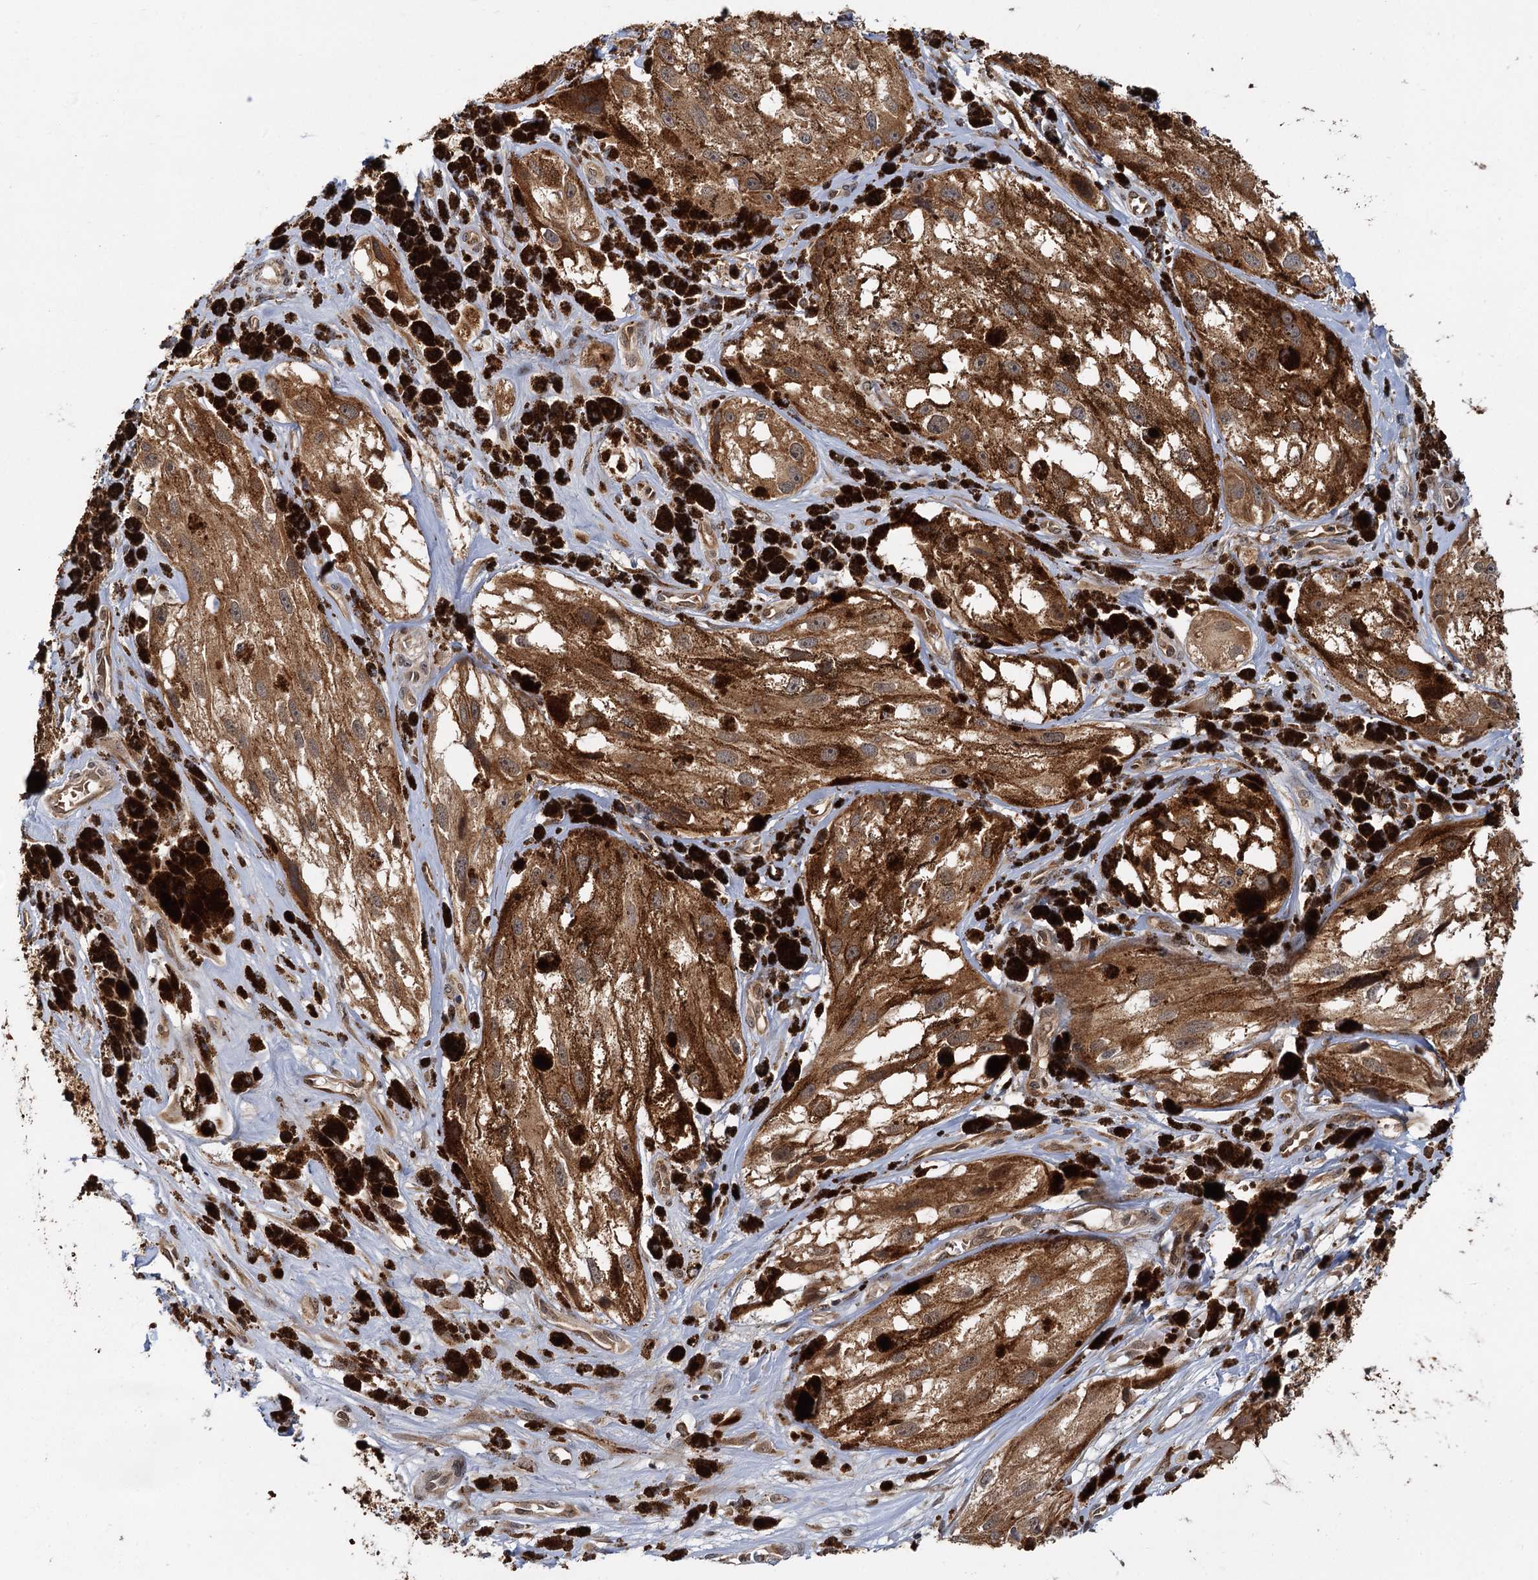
{"staining": {"intensity": "strong", "quantity": ">75%", "location": "cytoplasmic/membranous"}, "tissue": "melanoma", "cell_type": "Tumor cells", "image_type": "cancer", "snomed": [{"axis": "morphology", "description": "Malignant melanoma, NOS"}, {"axis": "topography", "description": "Skin"}], "caption": "Protein expression analysis of human melanoma reveals strong cytoplasmic/membranous expression in about >75% of tumor cells.", "gene": "APBA2", "patient": {"sex": "male", "age": 88}}